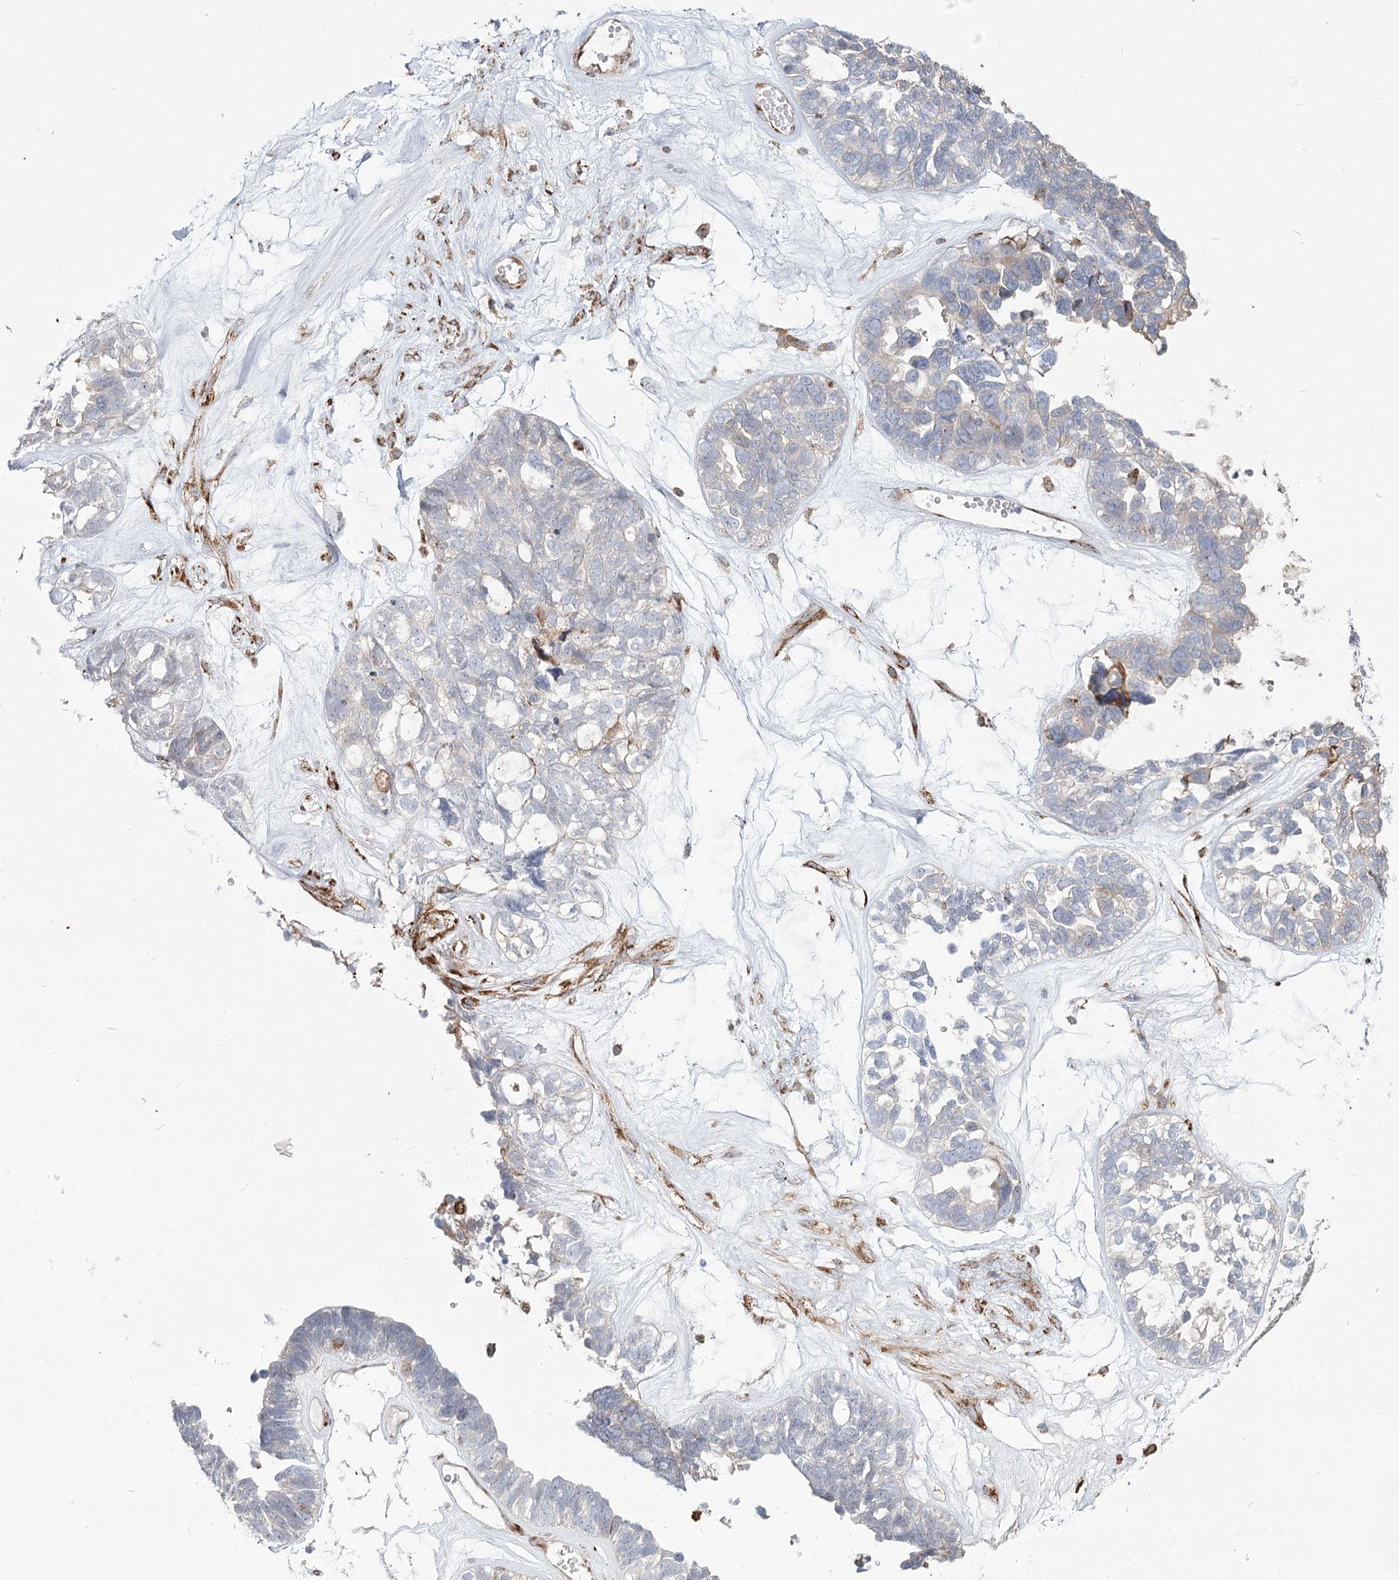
{"staining": {"intensity": "negative", "quantity": "none", "location": "none"}, "tissue": "ovarian cancer", "cell_type": "Tumor cells", "image_type": "cancer", "snomed": [{"axis": "morphology", "description": "Cystadenocarcinoma, serous, NOS"}, {"axis": "topography", "description": "Ovary"}], "caption": "An immunohistochemistry histopathology image of ovarian cancer (serous cystadenocarcinoma) is shown. There is no staining in tumor cells of ovarian cancer (serous cystadenocarcinoma). (Stains: DAB IHC with hematoxylin counter stain, Microscopy: brightfield microscopy at high magnification).", "gene": "ZCCHC9", "patient": {"sex": "female", "age": 79}}